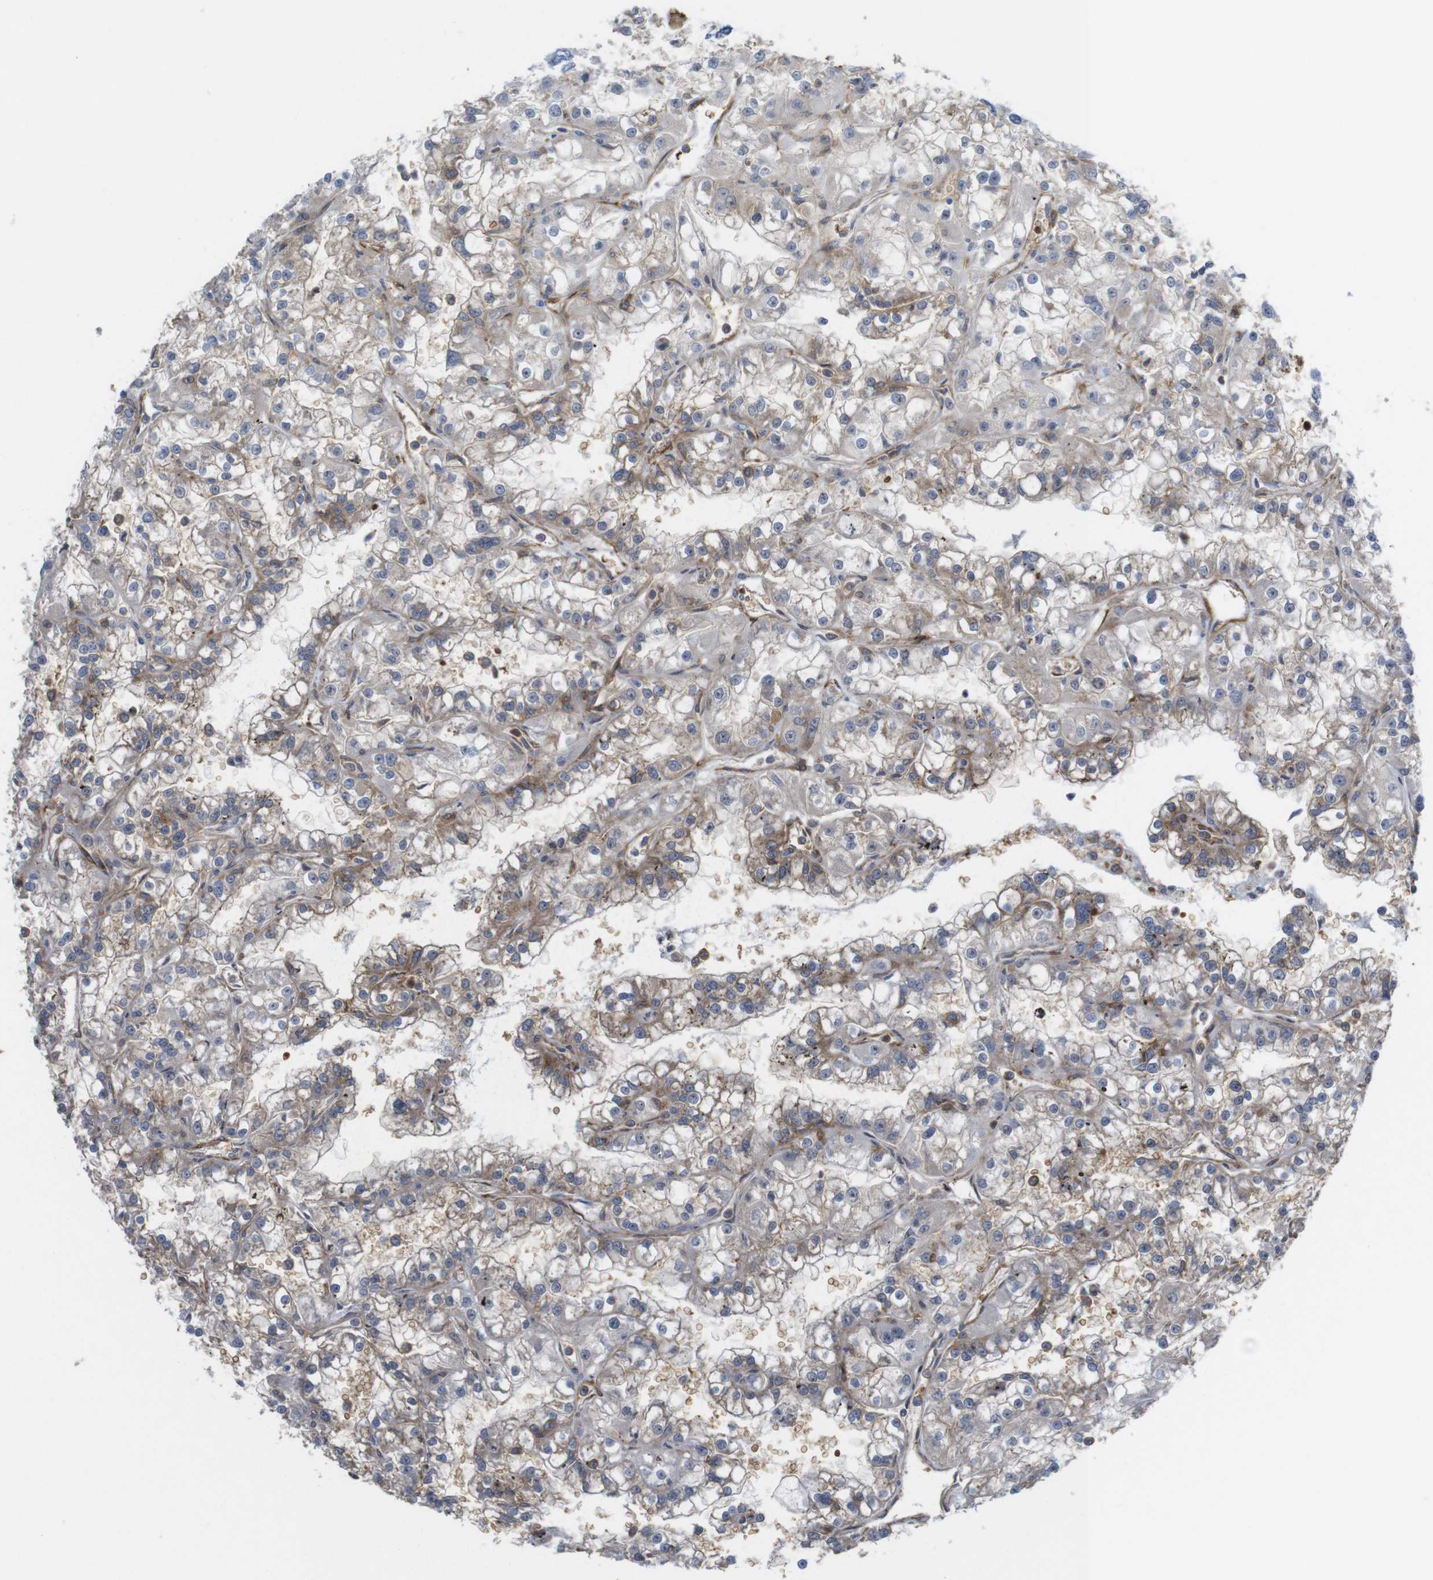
{"staining": {"intensity": "negative", "quantity": "none", "location": "none"}, "tissue": "renal cancer", "cell_type": "Tumor cells", "image_type": "cancer", "snomed": [{"axis": "morphology", "description": "Adenocarcinoma, NOS"}, {"axis": "topography", "description": "Kidney"}], "caption": "High magnification brightfield microscopy of renal adenocarcinoma stained with DAB (3,3'-diaminobenzidine) (brown) and counterstained with hematoxylin (blue): tumor cells show no significant positivity.", "gene": "CYBRD1", "patient": {"sex": "female", "age": 52}}